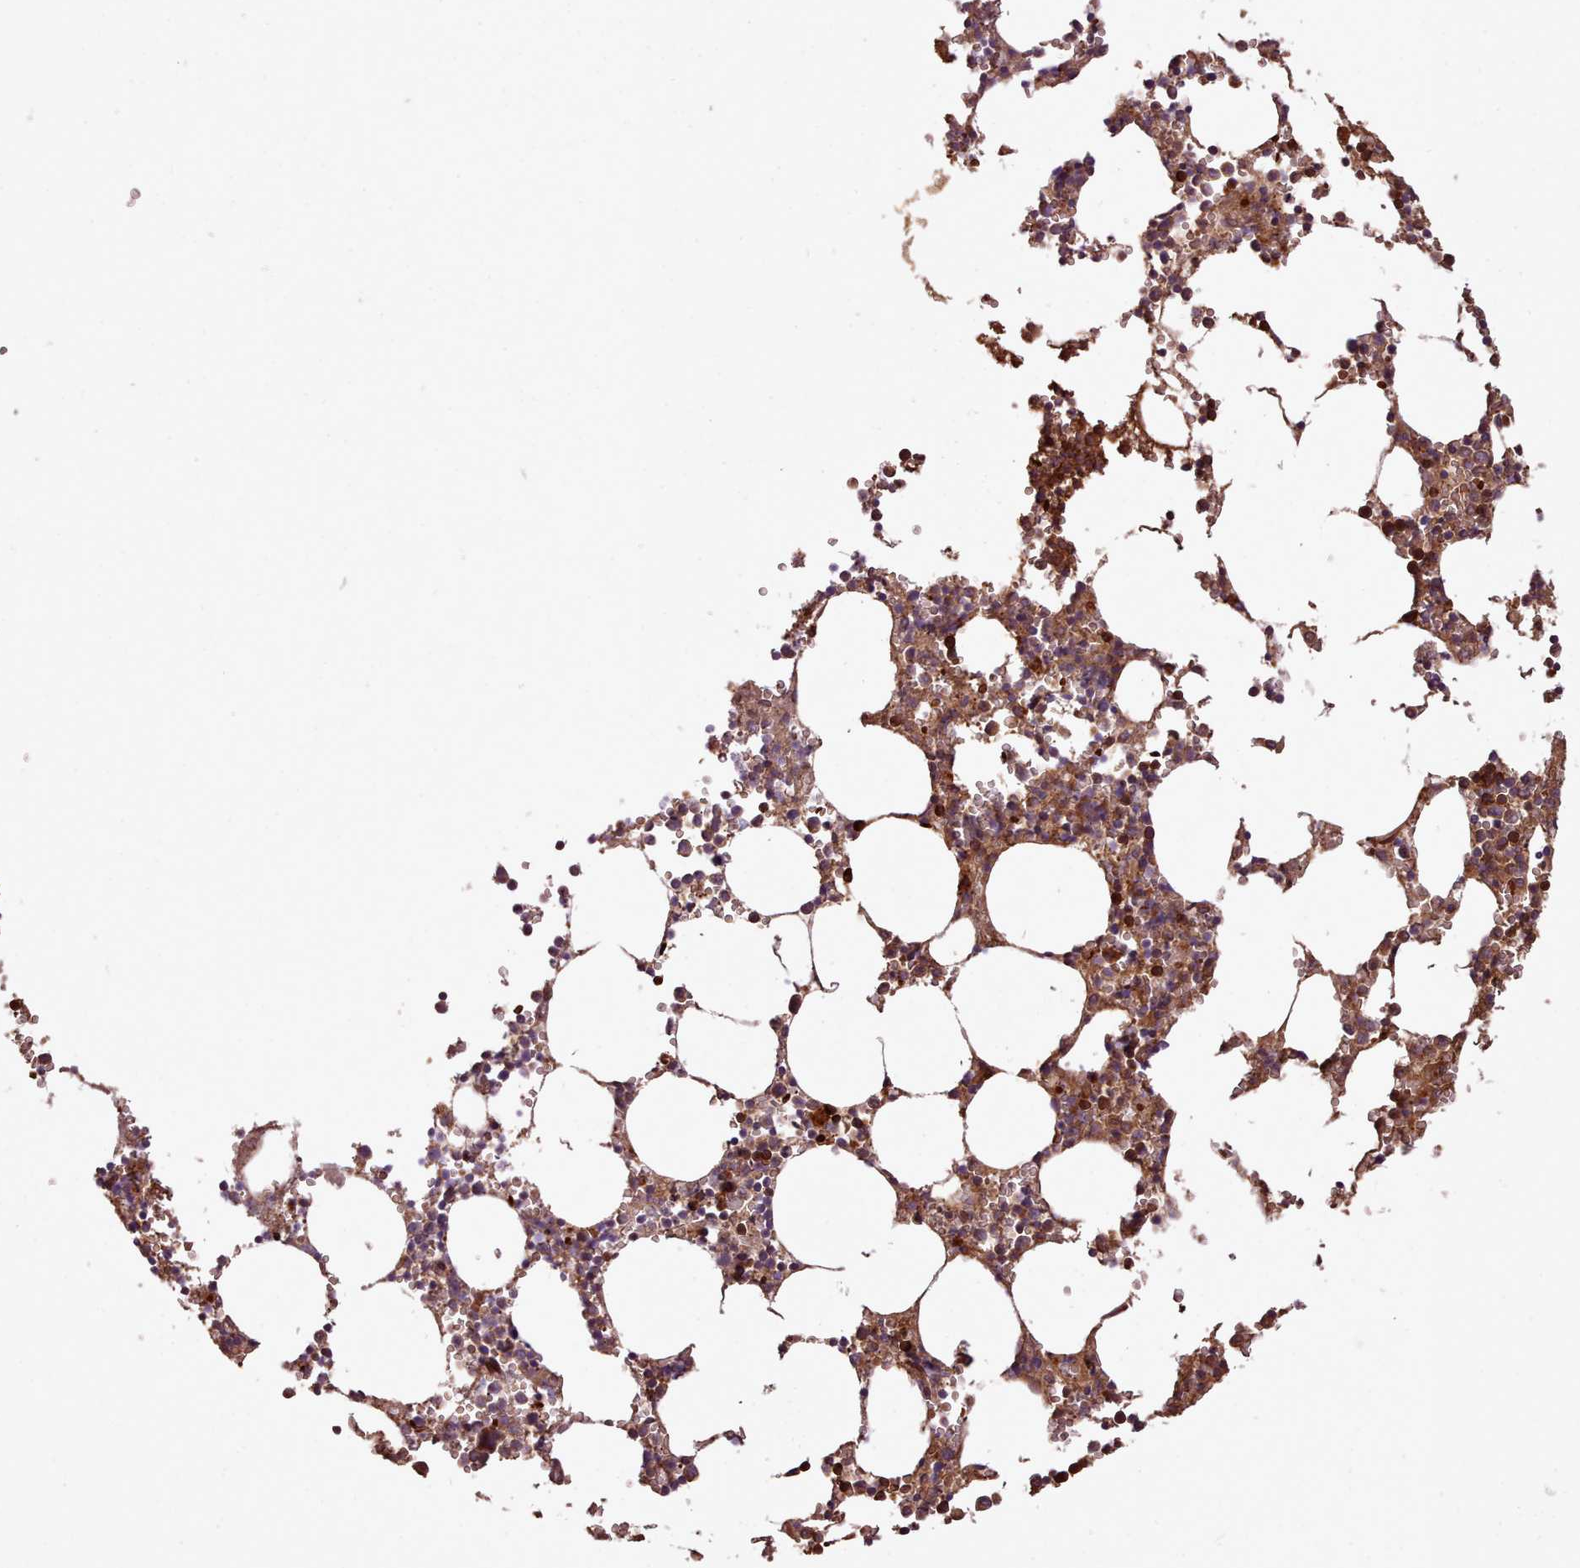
{"staining": {"intensity": "strong", "quantity": "25%-75%", "location": "cytoplasmic/membranous"}, "tissue": "bone marrow", "cell_type": "Hematopoietic cells", "image_type": "normal", "snomed": [{"axis": "morphology", "description": "Normal tissue, NOS"}, {"axis": "topography", "description": "Bone marrow"}], "caption": "Immunohistochemical staining of unremarkable bone marrow demonstrates high levels of strong cytoplasmic/membranous staining in about 25%-75% of hematopoietic cells.", "gene": "CABP1", "patient": {"sex": "female", "age": 64}}